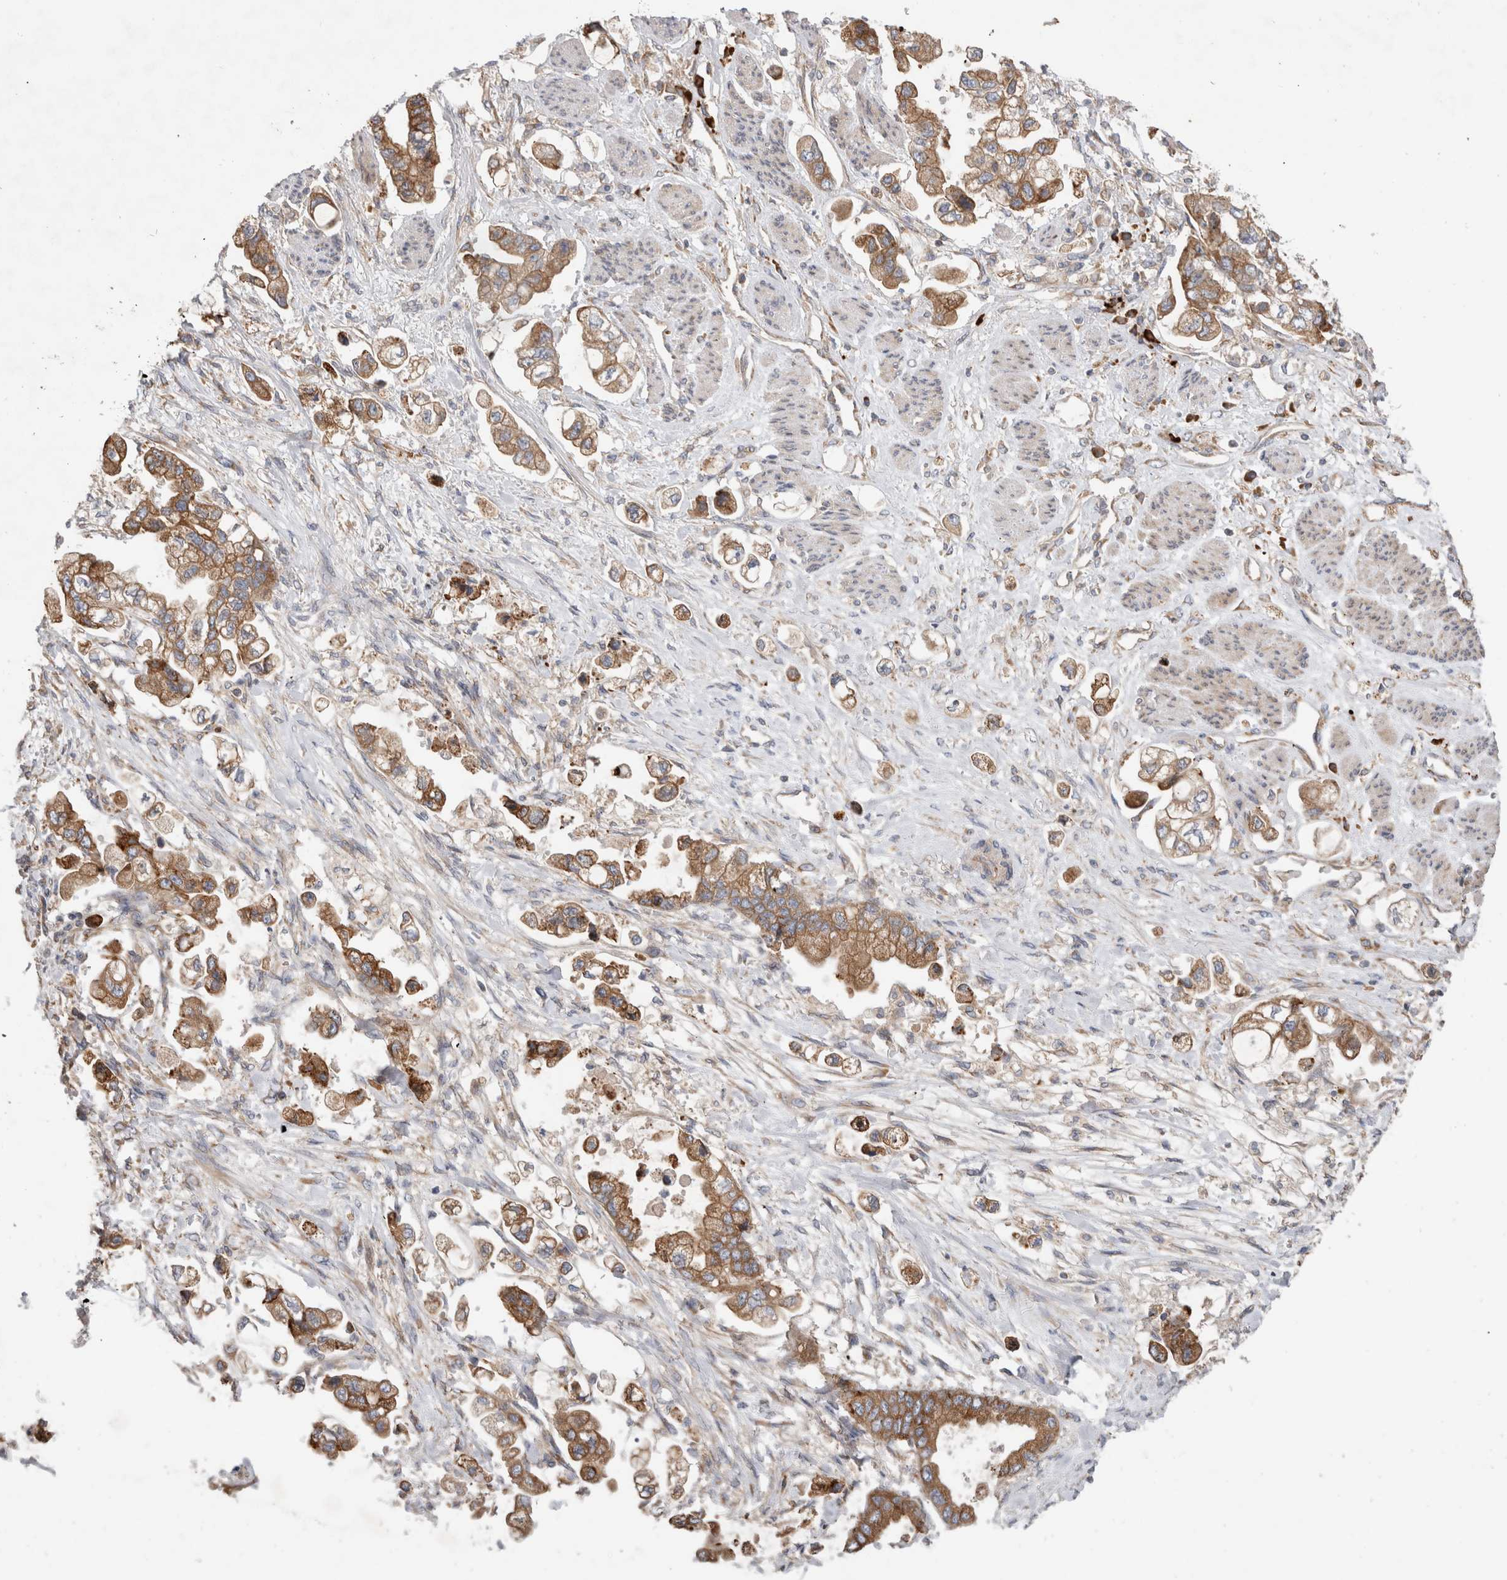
{"staining": {"intensity": "moderate", "quantity": ">75%", "location": "cytoplasmic/membranous"}, "tissue": "stomach cancer", "cell_type": "Tumor cells", "image_type": "cancer", "snomed": [{"axis": "morphology", "description": "Adenocarcinoma, NOS"}, {"axis": "topography", "description": "Stomach"}], "caption": "Adenocarcinoma (stomach) was stained to show a protein in brown. There is medium levels of moderate cytoplasmic/membranous positivity in about >75% of tumor cells.", "gene": "PDCD10", "patient": {"sex": "male", "age": 62}}